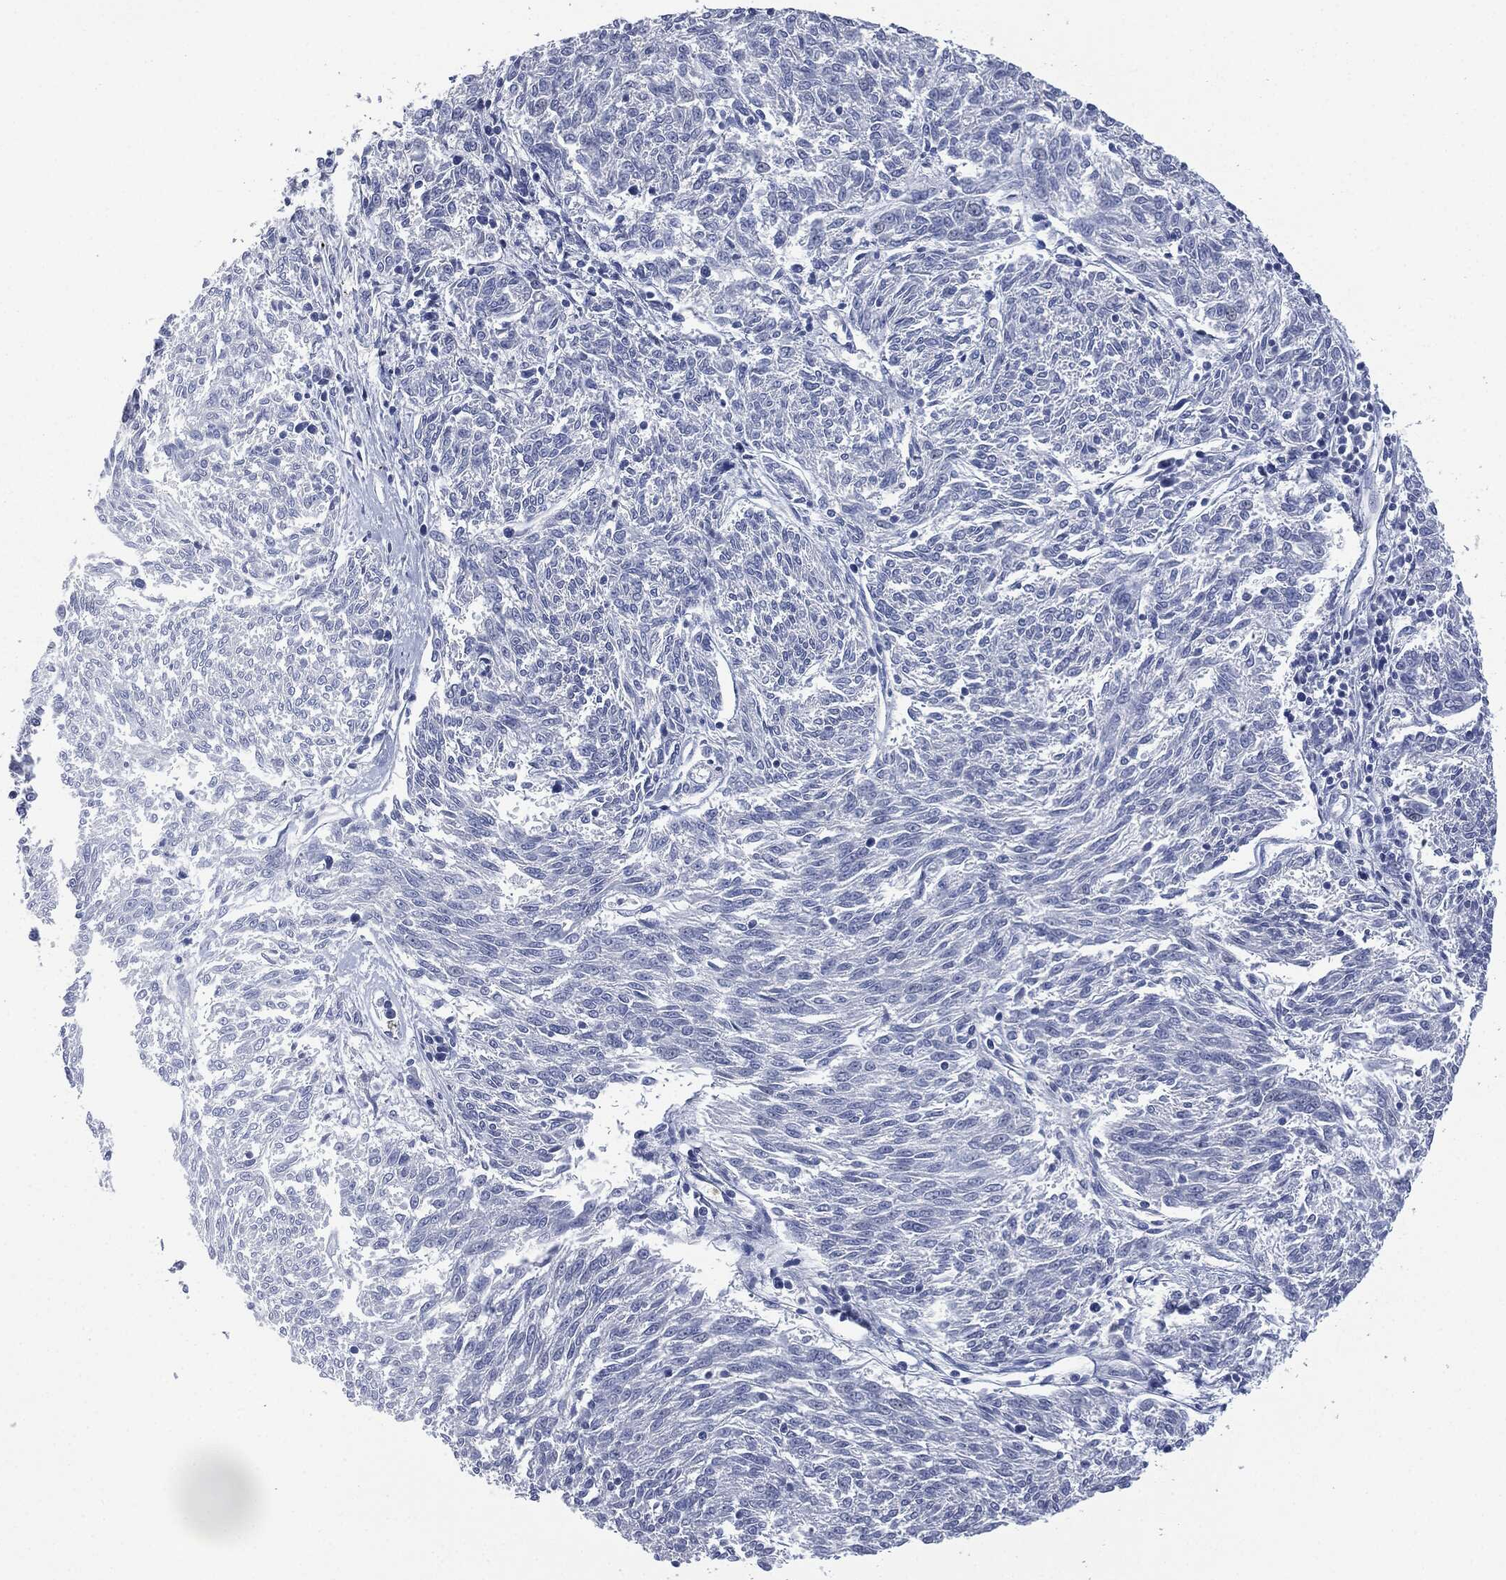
{"staining": {"intensity": "negative", "quantity": "none", "location": "none"}, "tissue": "melanoma", "cell_type": "Tumor cells", "image_type": "cancer", "snomed": [{"axis": "morphology", "description": "Malignant melanoma, NOS"}, {"axis": "topography", "description": "Skin"}], "caption": "Immunohistochemistry of human malignant melanoma reveals no expression in tumor cells.", "gene": "CEACAM8", "patient": {"sex": "female", "age": 72}}